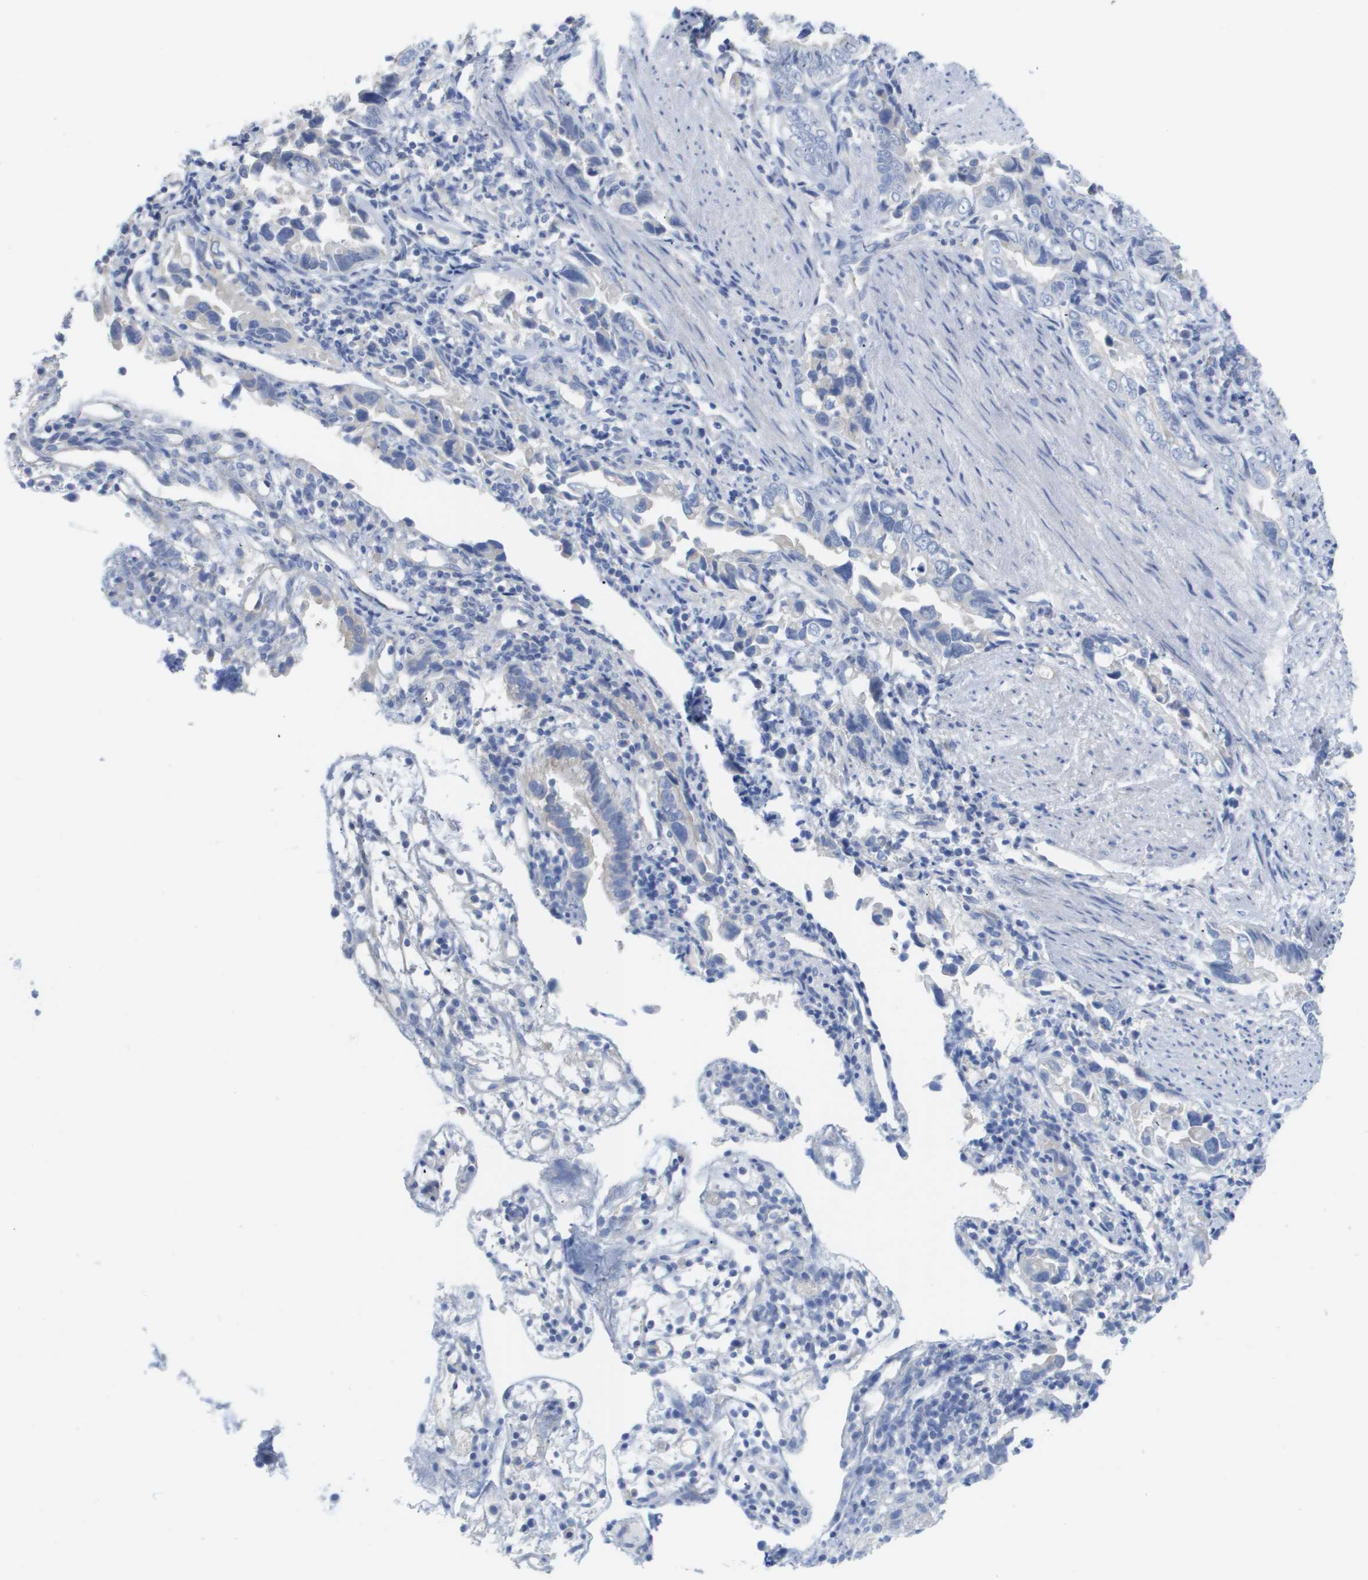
{"staining": {"intensity": "negative", "quantity": "none", "location": "none"}, "tissue": "liver cancer", "cell_type": "Tumor cells", "image_type": "cancer", "snomed": [{"axis": "morphology", "description": "Cholangiocarcinoma"}, {"axis": "topography", "description": "Liver"}], "caption": "Tumor cells show no significant protein positivity in liver cancer.", "gene": "MYL3", "patient": {"sex": "female", "age": 79}}